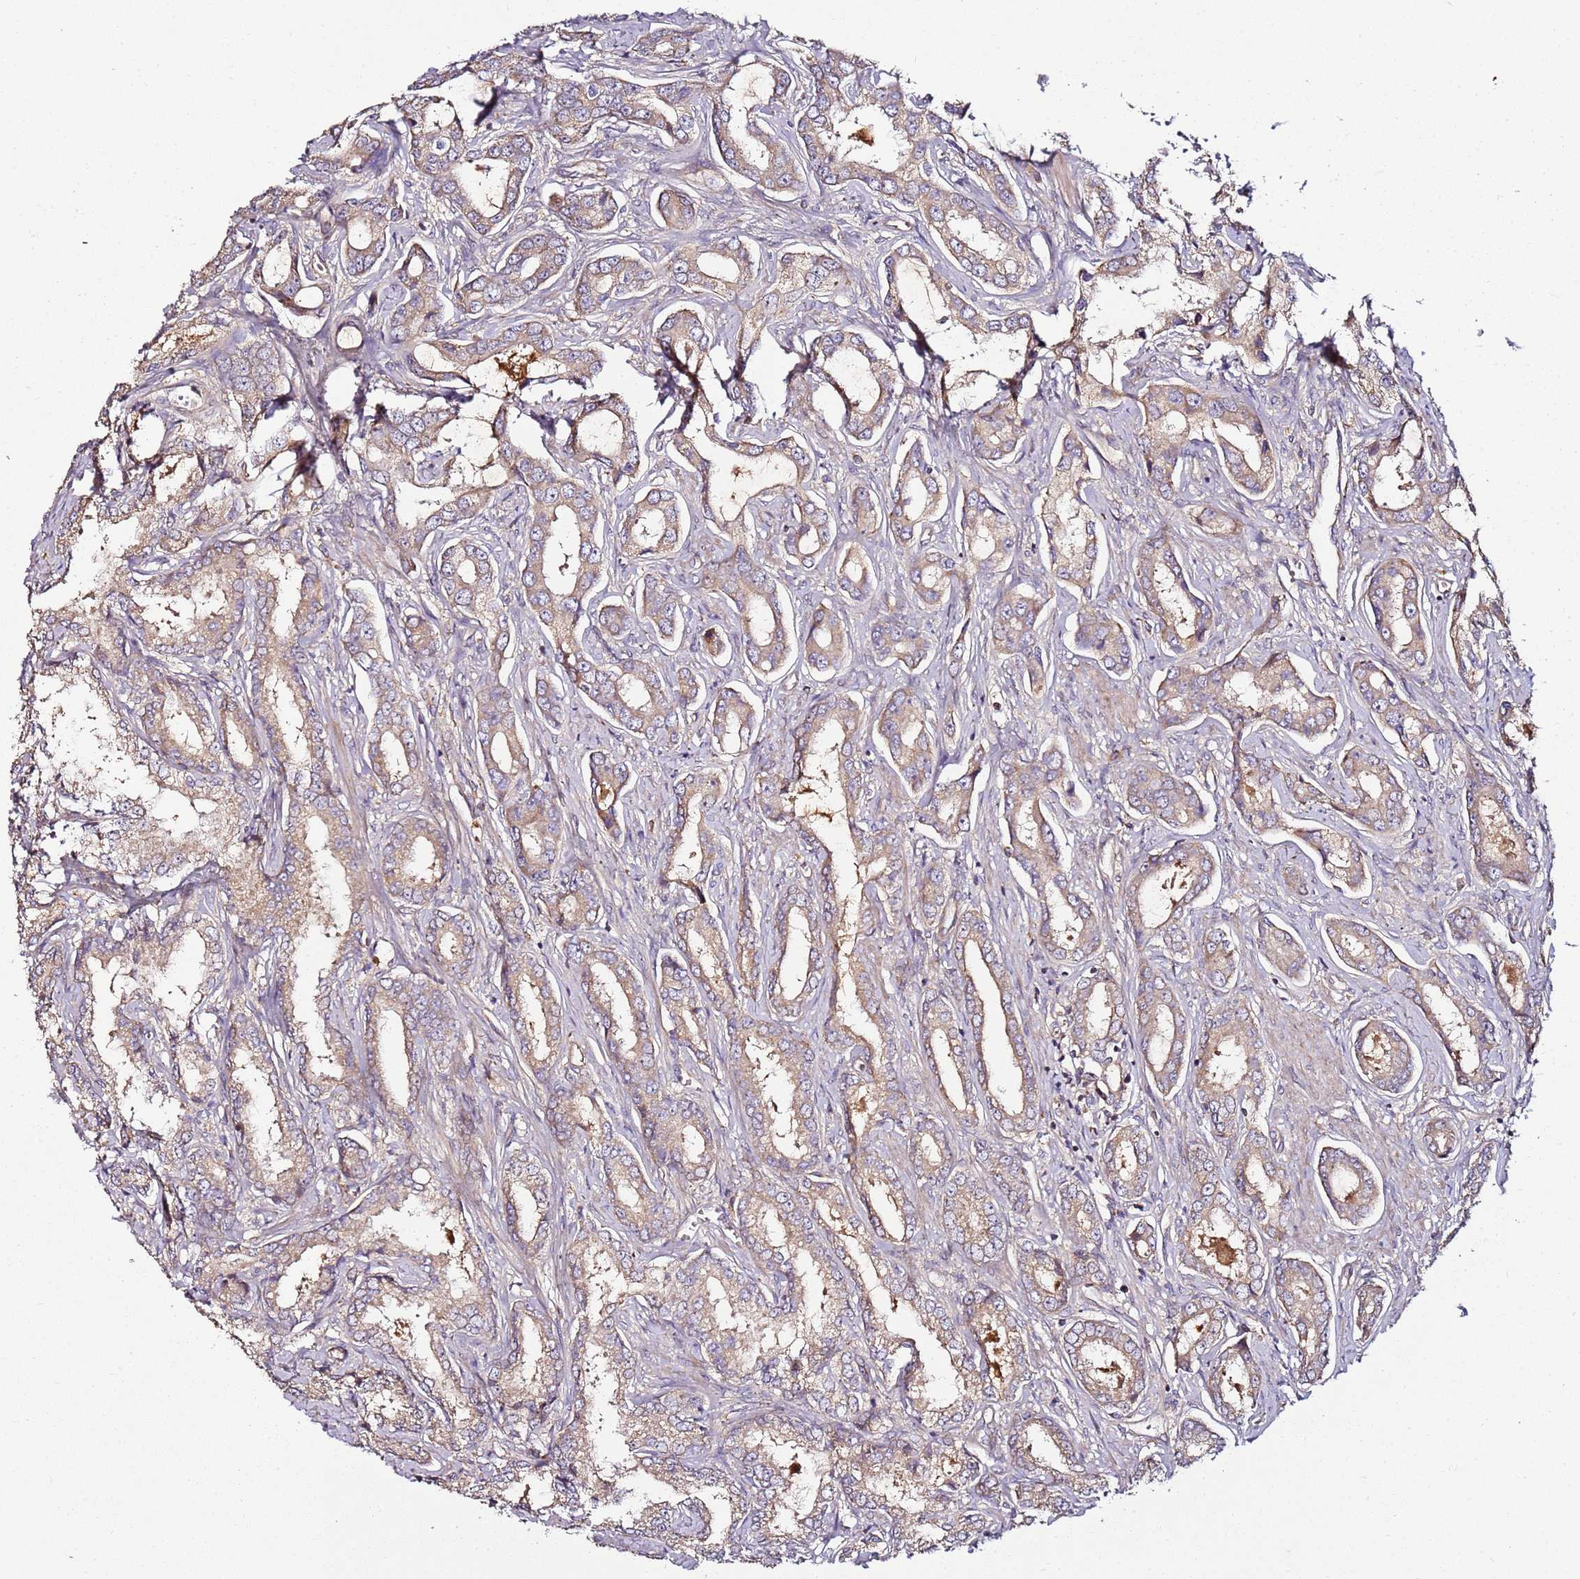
{"staining": {"intensity": "weak", "quantity": "25%-75%", "location": "cytoplasmic/membranous"}, "tissue": "prostate cancer", "cell_type": "Tumor cells", "image_type": "cancer", "snomed": [{"axis": "morphology", "description": "Adenocarcinoma, Low grade"}, {"axis": "topography", "description": "Prostate"}], "caption": "High-power microscopy captured an IHC photomicrograph of adenocarcinoma (low-grade) (prostate), revealing weak cytoplasmic/membranous expression in about 25%-75% of tumor cells.", "gene": "KRTAP21-3", "patient": {"sex": "male", "age": 68}}